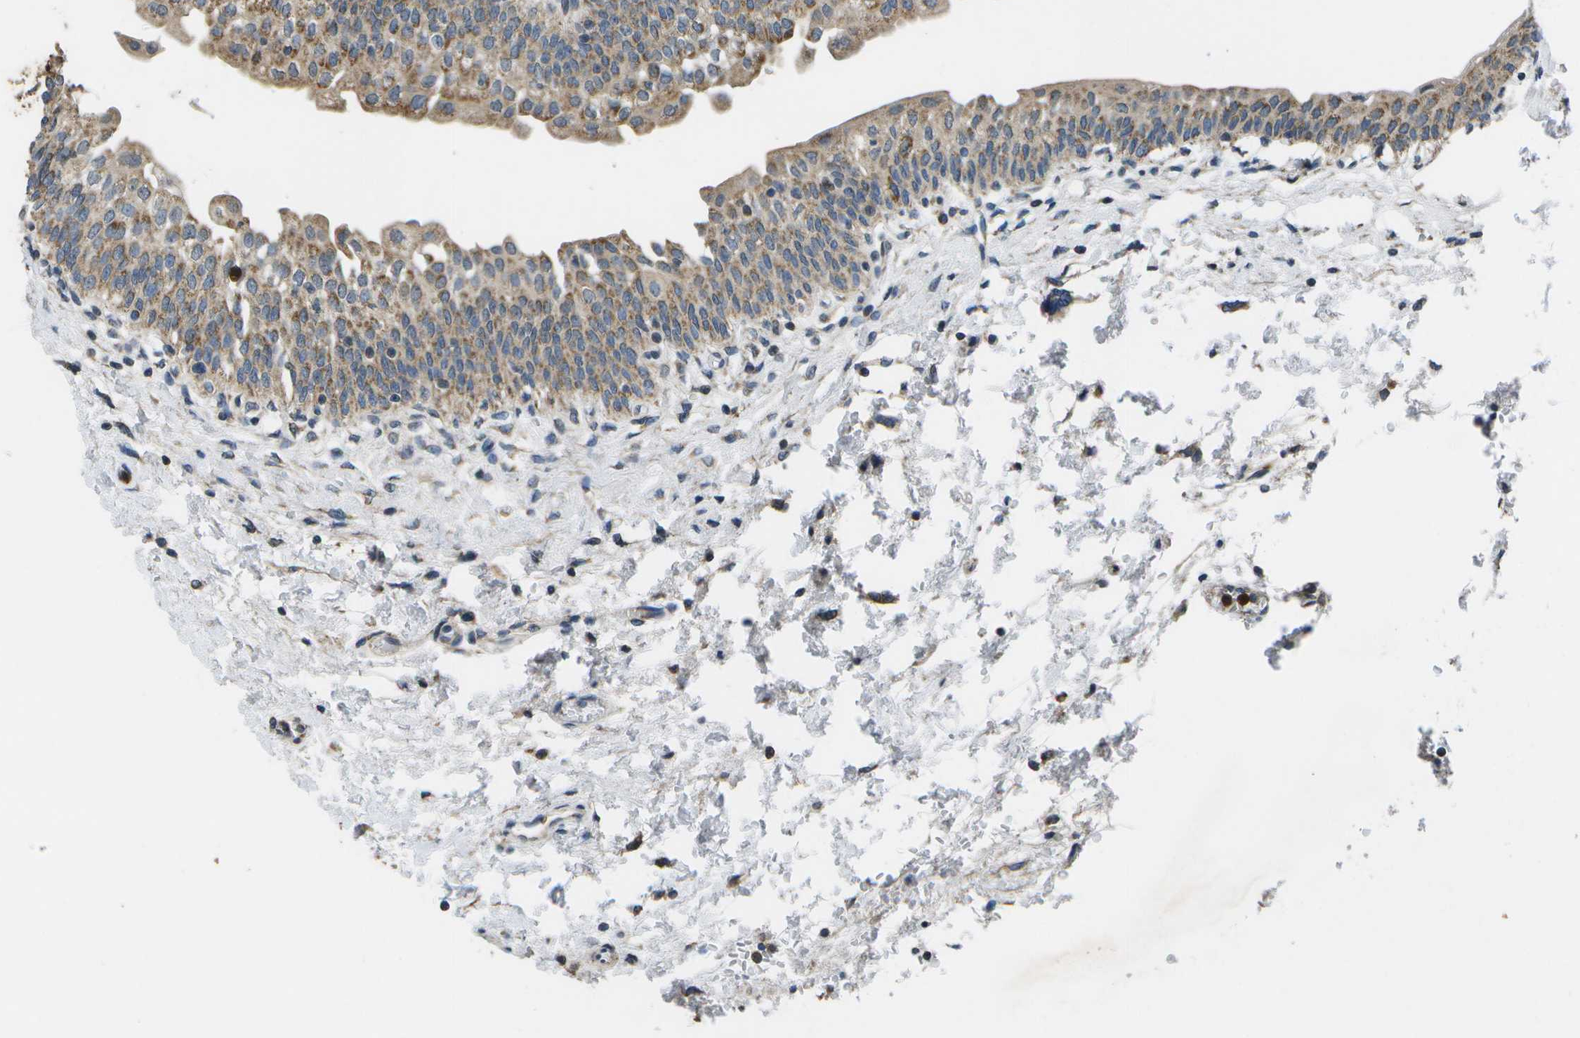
{"staining": {"intensity": "moderate", "quantity": ">75%", "location": "cytoplasmic/membranous"}, "tissue": "urinary bladder", "cell_type": "Urothelial cells", "image_type": "normal", "snomed": [{"axis": "morphology", "description": "Normal tissue, NOS"}, {"axis": "topography", "description": "Urinary bladder"}], "caption": "IHC micrograph of unremarkable human urinary bladder stained for a protein (brown), which reveals medium levels of moderate cytoplasmic/membranous expression in approximately >75% of urothelial cells.", "gene": "GALNT15", "patient": {"sex": "male", "age": 55}}